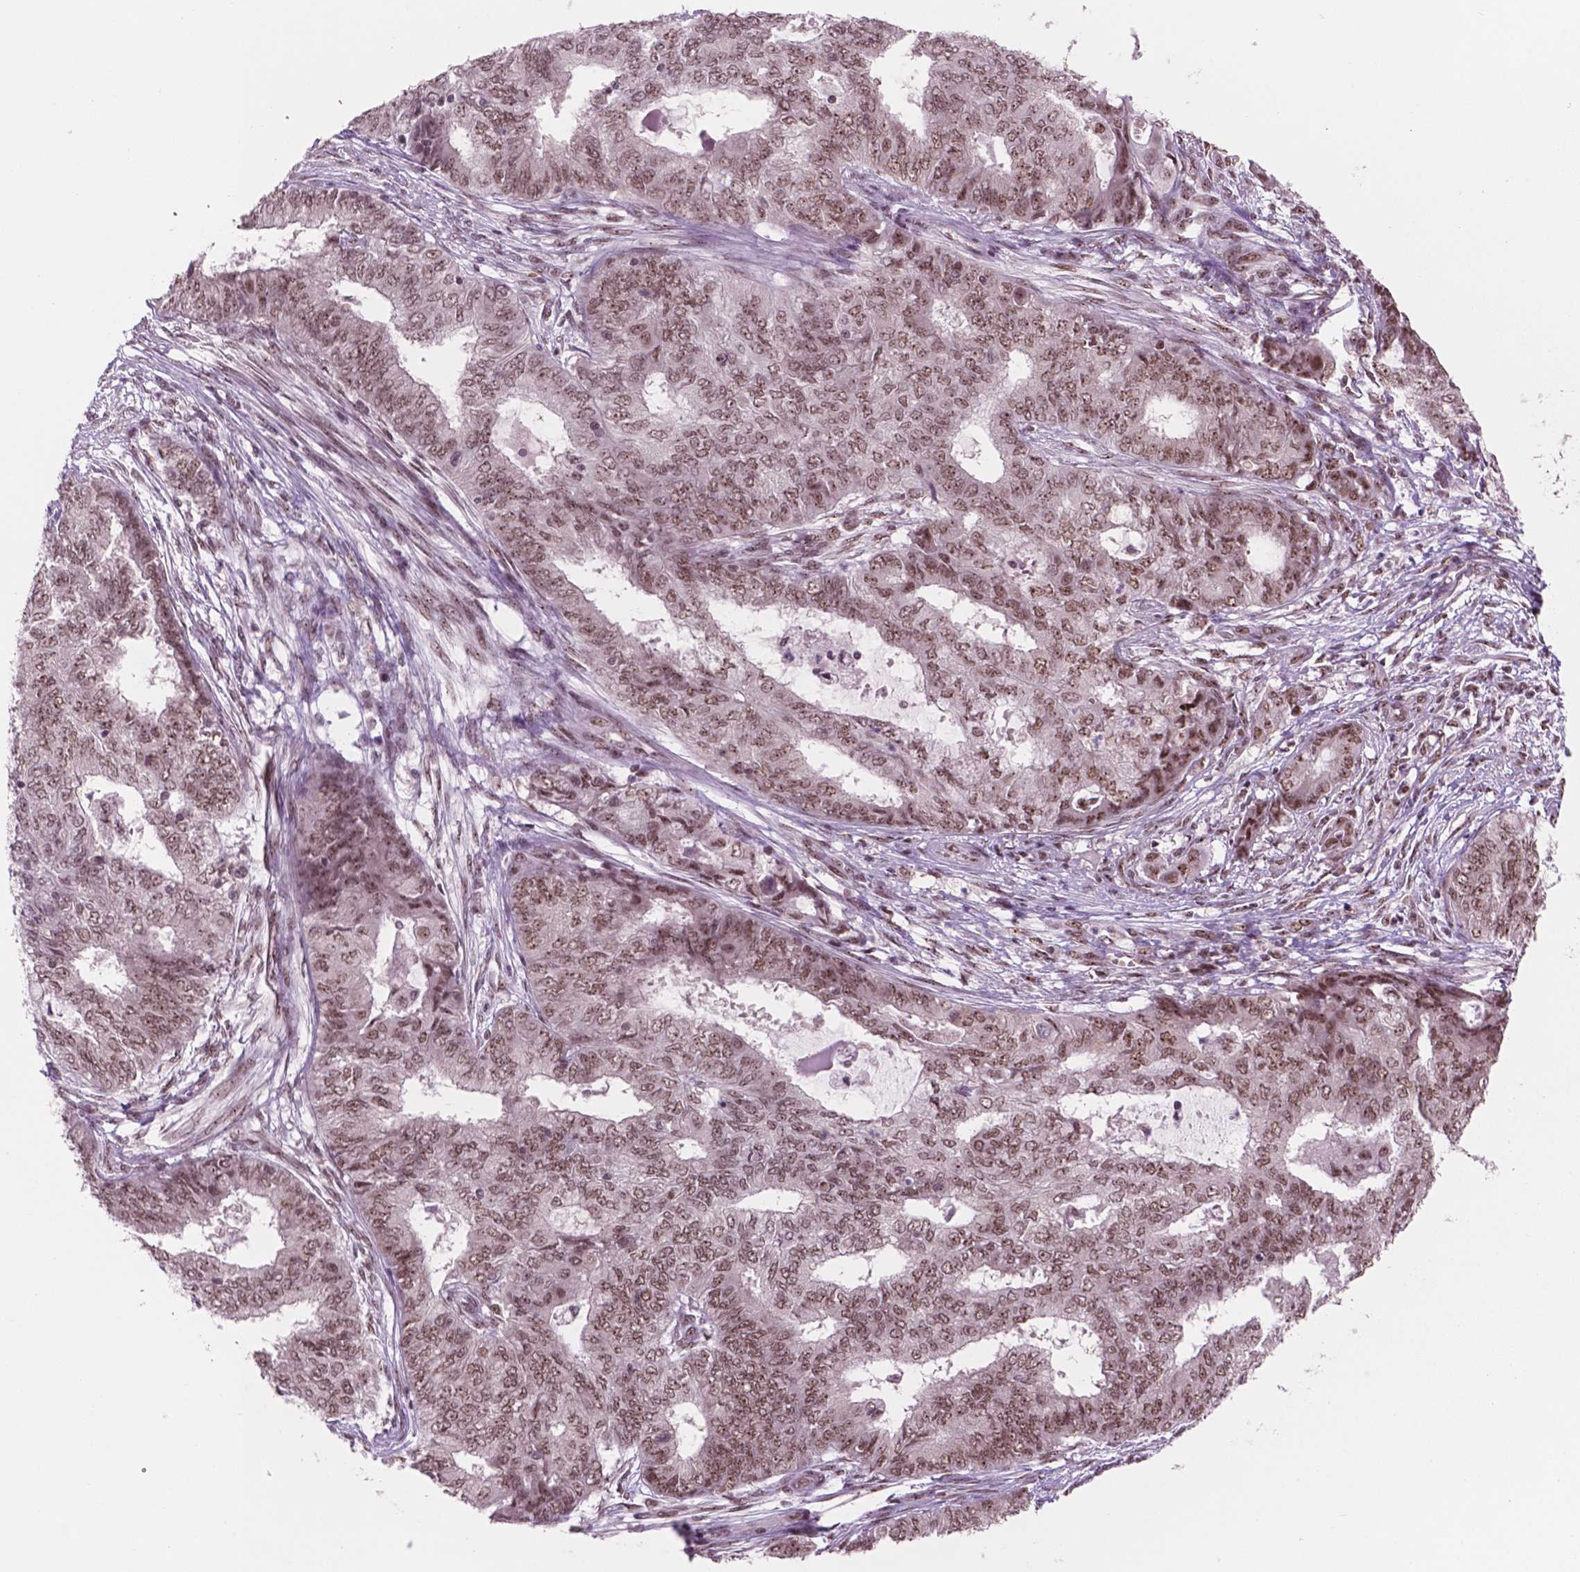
{"staining": {"intensity": "moderate", "quantity": ">75%", "location": "nuclear"}, "tissue": "endometrial cancer", "cell_type": "Tumor cells", "image_type": "cancer", "snomed": [{"axis": "morphology", "description": "Adenocarcinoma, NOS"}, {"axis": "topography", "description": "Endometrium"}], "caption": "Protein expression by IHC exhibits moderate nuclear expression in about >75% of tumor cells in endometrial adenocarcinoma.", "gene": "POLR2E", "patient": {"sex": "female", "age": 62}}